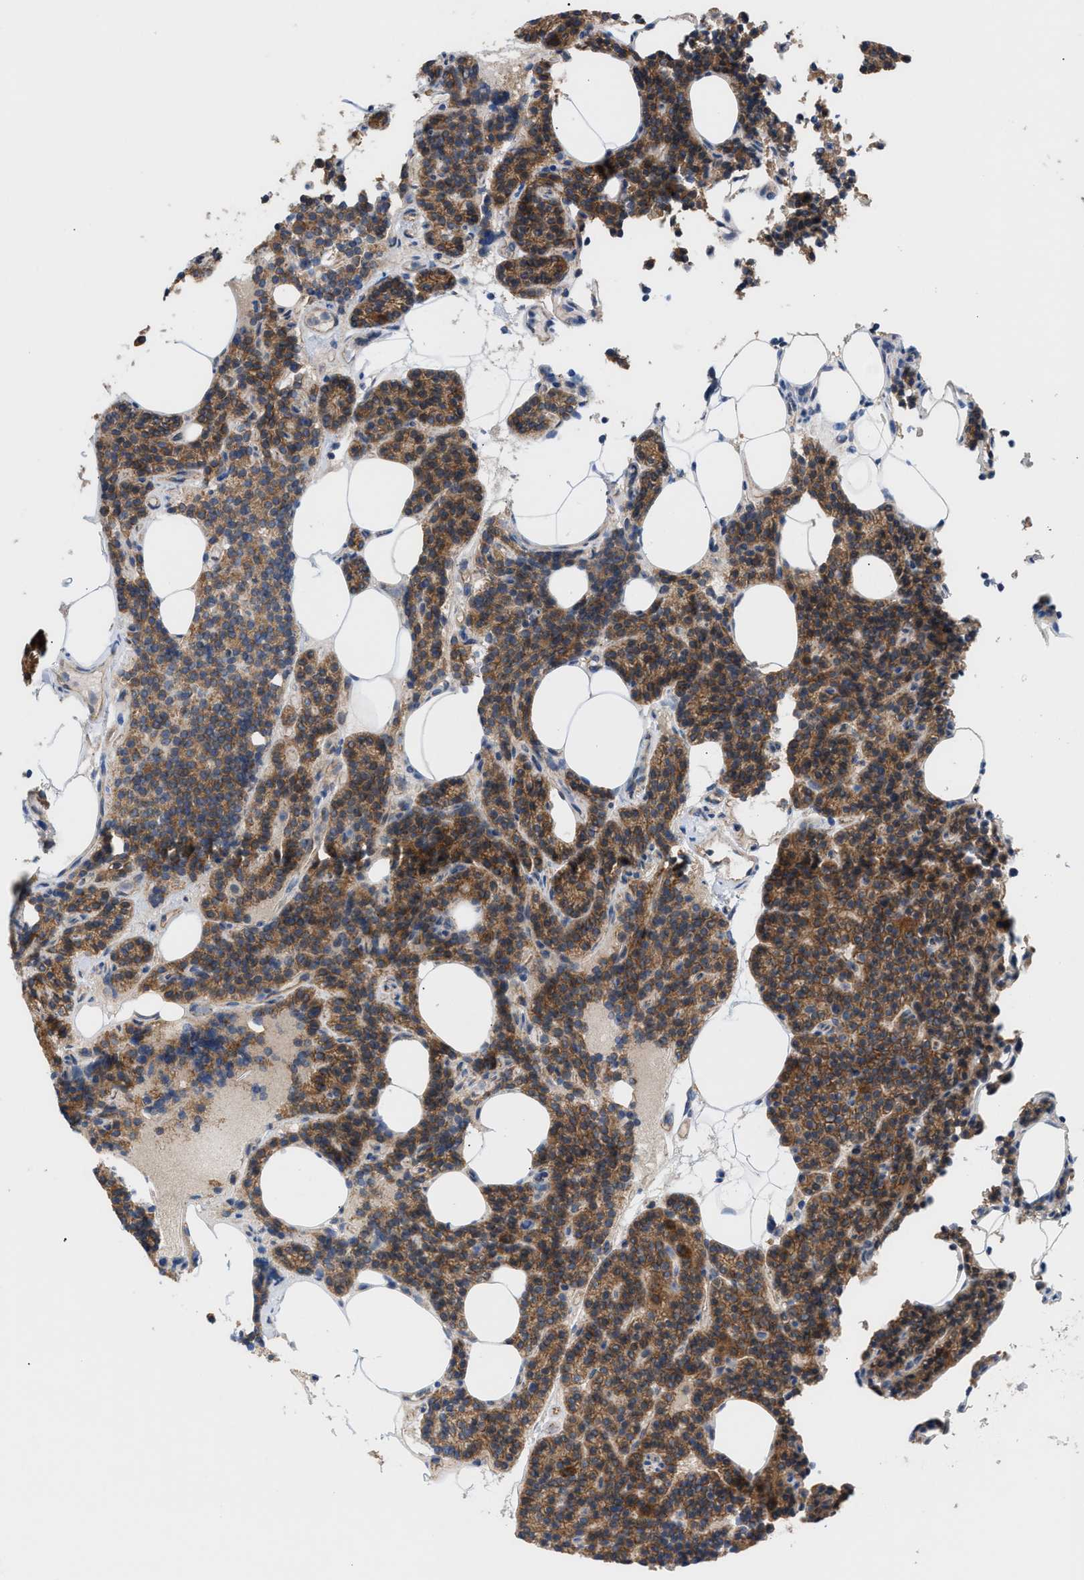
{"staining": {"intensity": "strong", "quantity": ">75%", "location": "cytoplasmic/membranous"}, "tissue": "parathyroid gland", "cell_type": "Glandular cells", "image_type": "normal", "snomed": [{"axis": "morphology", "description": "Normal tissue, NOS"}, {"axis": "morphology", "description": "Adenoma, NOS"}, {"axis": "topography", "description": "Parathyroid gland"}], "caption": "Immunohistochemical staining of normal human parathyroid gland exhibits high levels of strong cytoplasmic/membranous expression in approximately >75% of glandular cells.", "gene": "OXSM", "patient": {"sex": "female", "age": 43}}